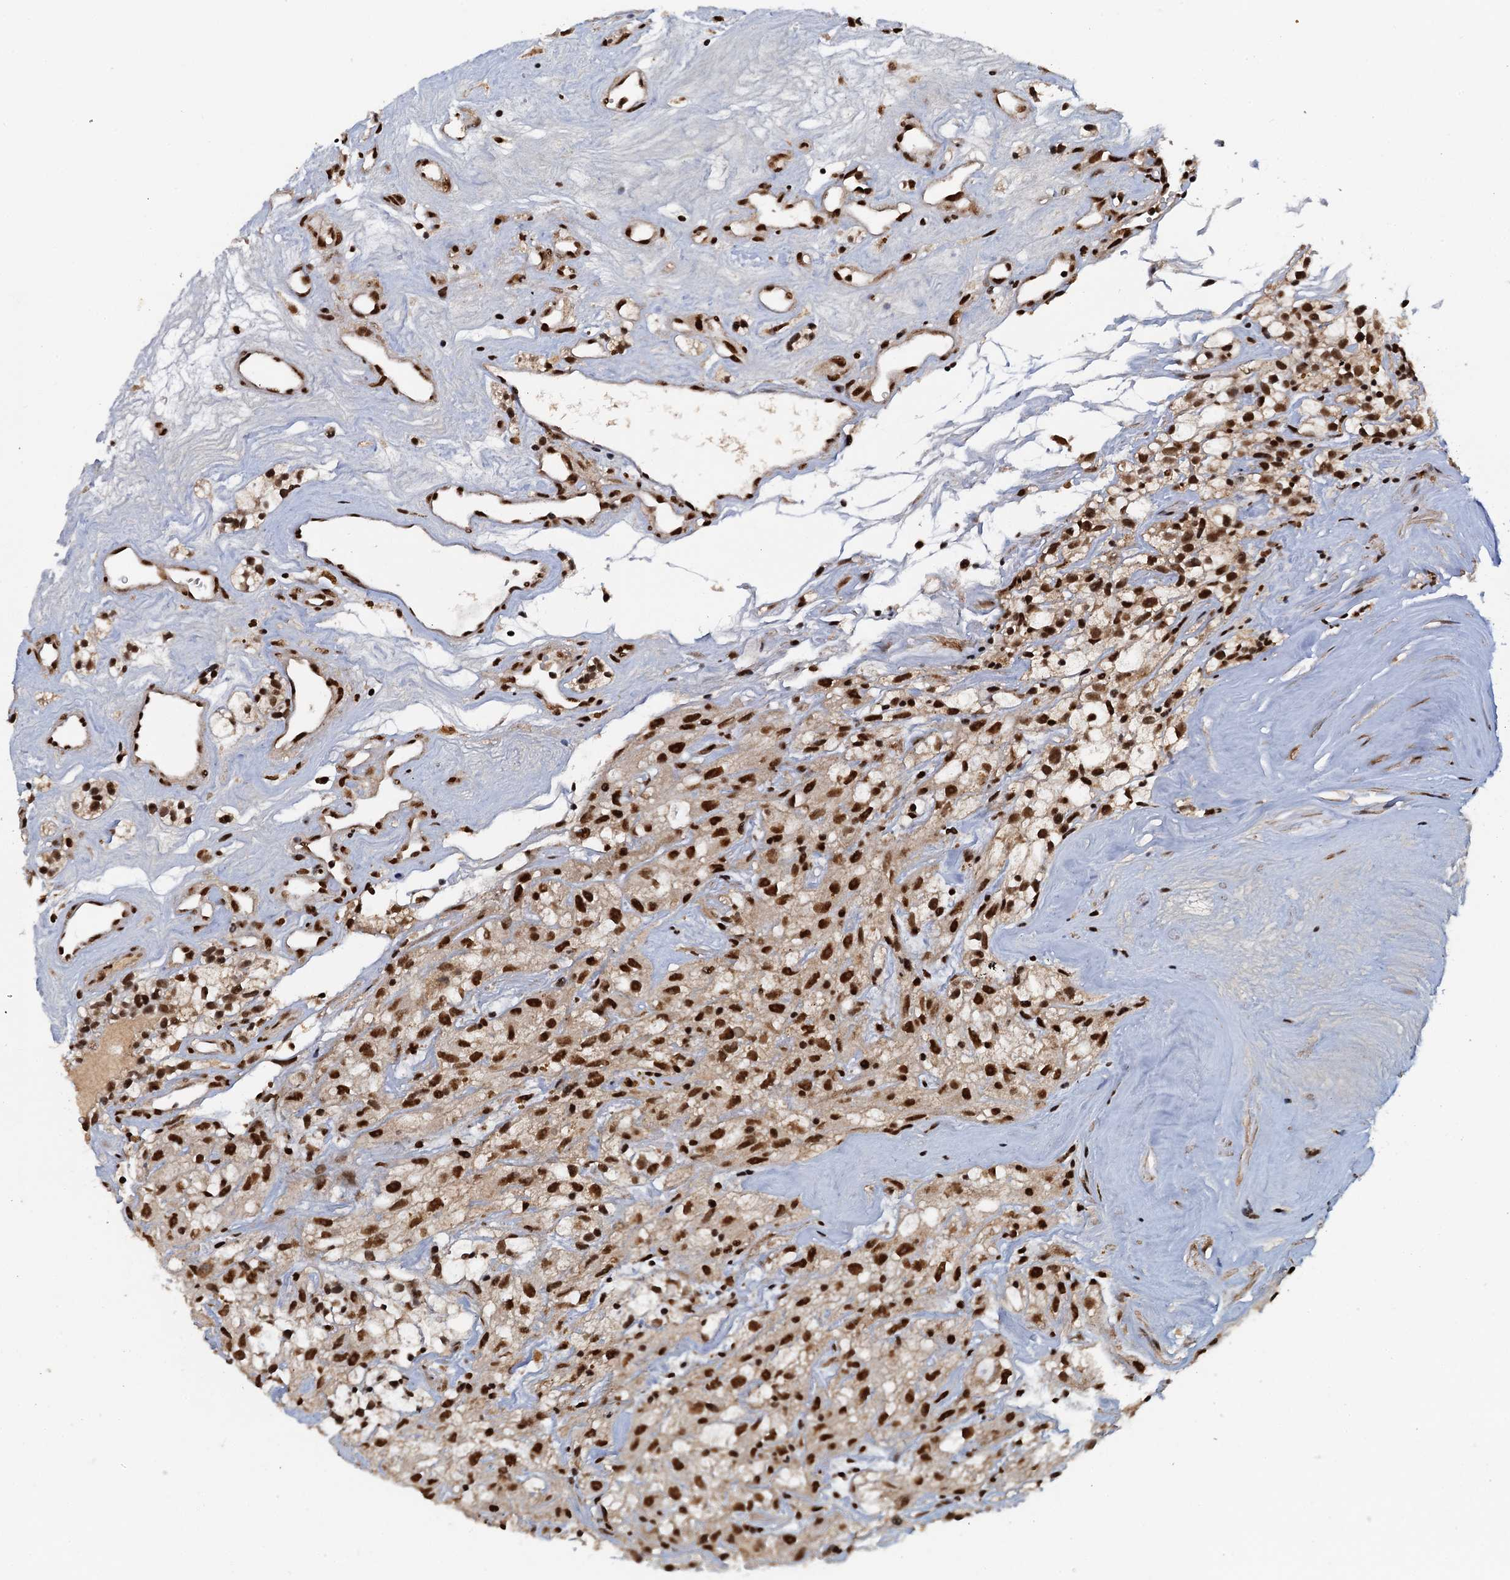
{"staining": {"intensity": "strong", "quantity": ">75%", "location": "nuclear"}, "tissue": "renal cancer", "cell_type": "Tumor cells", "image_type": "cancer", "snomed": [{"axis": "morphology", "description": "Adenocarcinoma, NOS"}, {"axis": "topography", "description": "Kidney"}], "caption": "A high-resolution histopathology image shows IHC staining of renal adenocarcinoma, which displays strong nuclear positivity in approximately >75% of tumor cells.", "gene": "ZC3H18", "patient": {"sex": "female", "age": 57}}